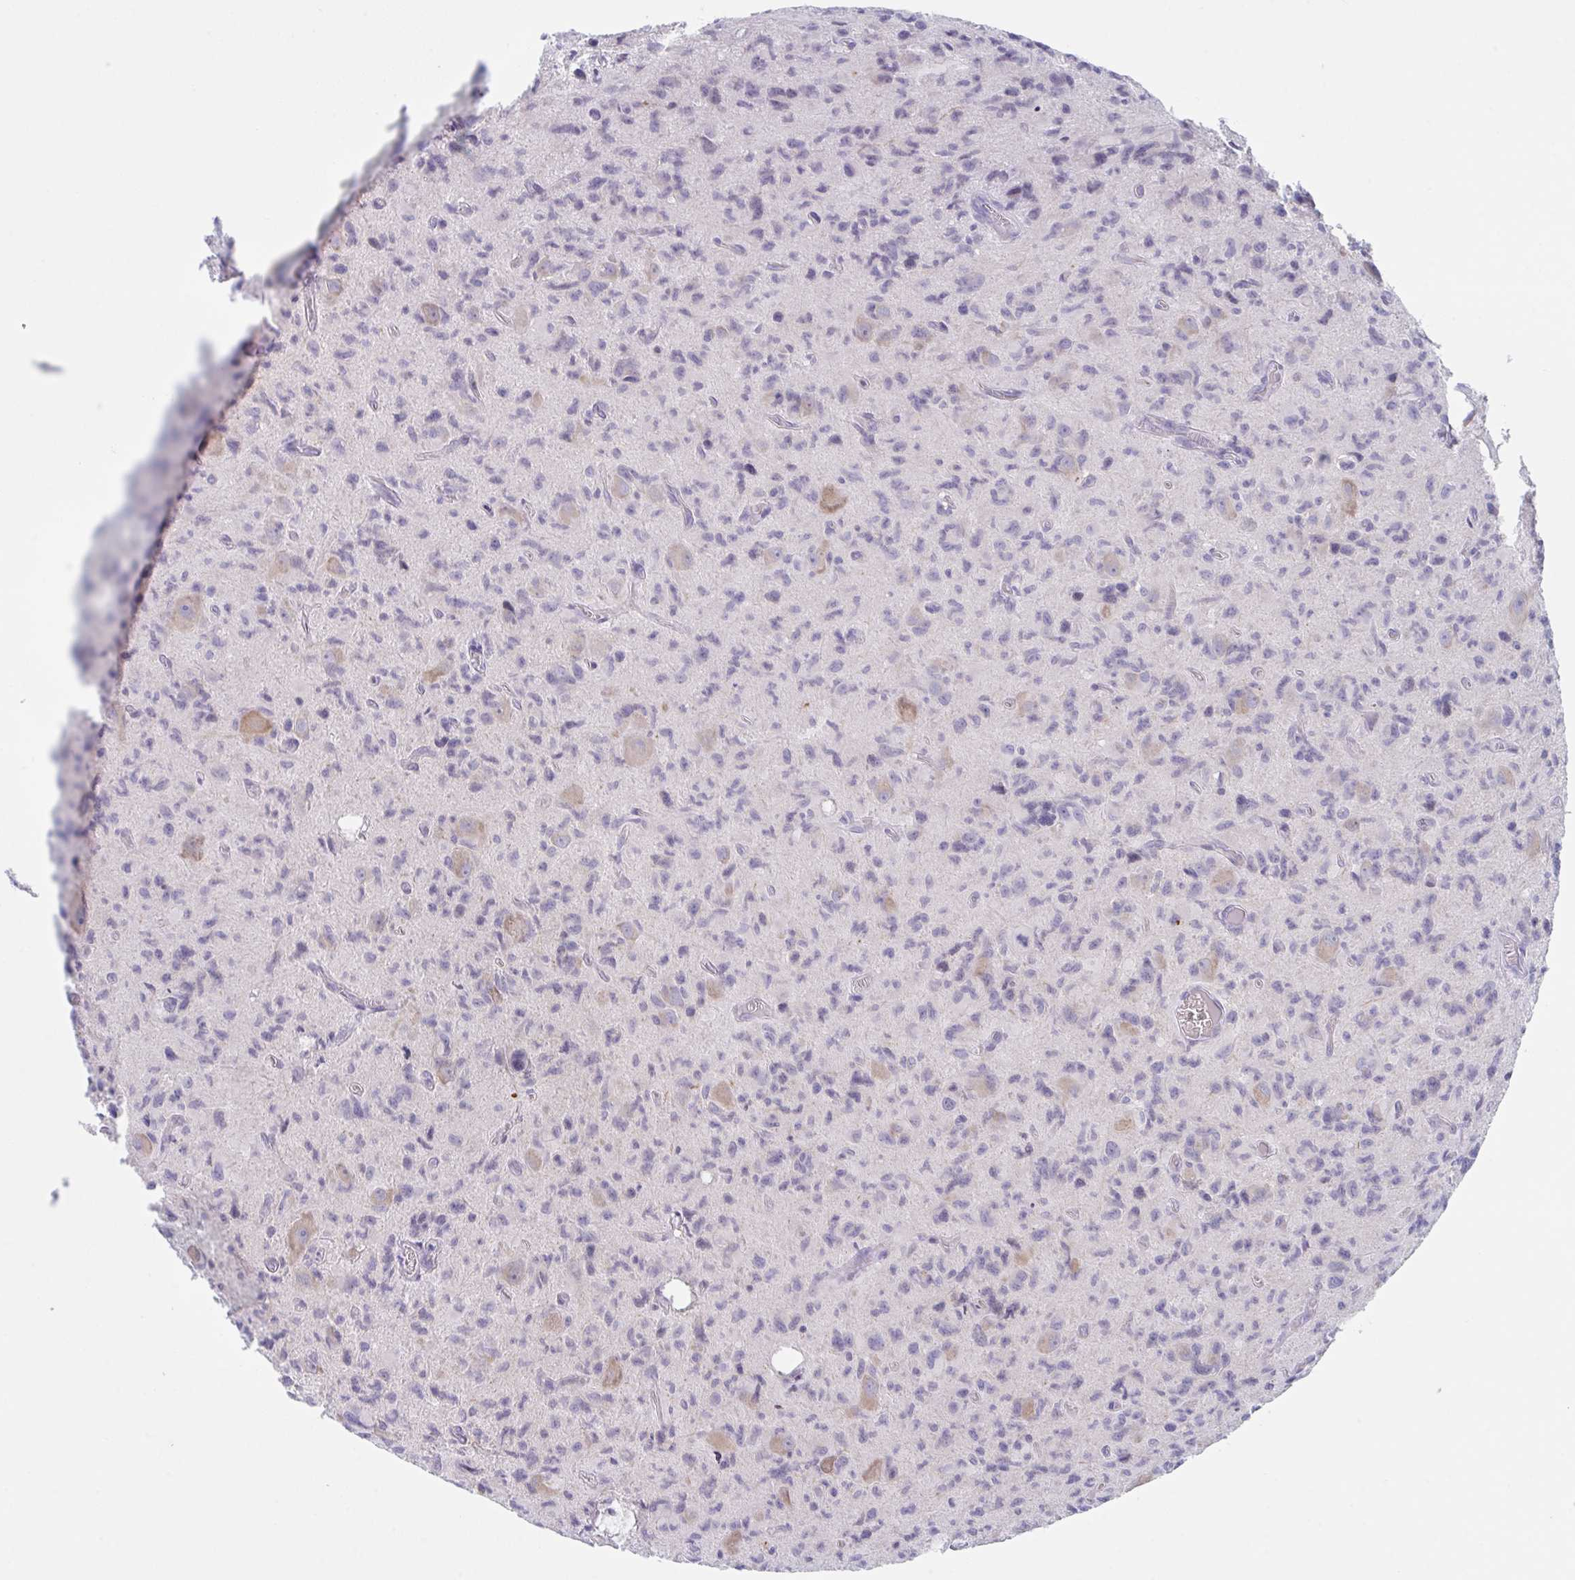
{"staining": {"intensity": "negative", "quantity": "none", "location": "none"}, "tissue": "glioma", "cell_type": "Tumor cells", "image_type": "cancer", "snomed": [{"axis": "morphology", "description": "Glioma, malignant, High grade"}, {"axis": "topography", "description": "Brain"}], "caption": "Tumor cells show no significant protein staining in glioma.", "gene": "NAA30", "patient": {"sex": "male", "age": 76}}